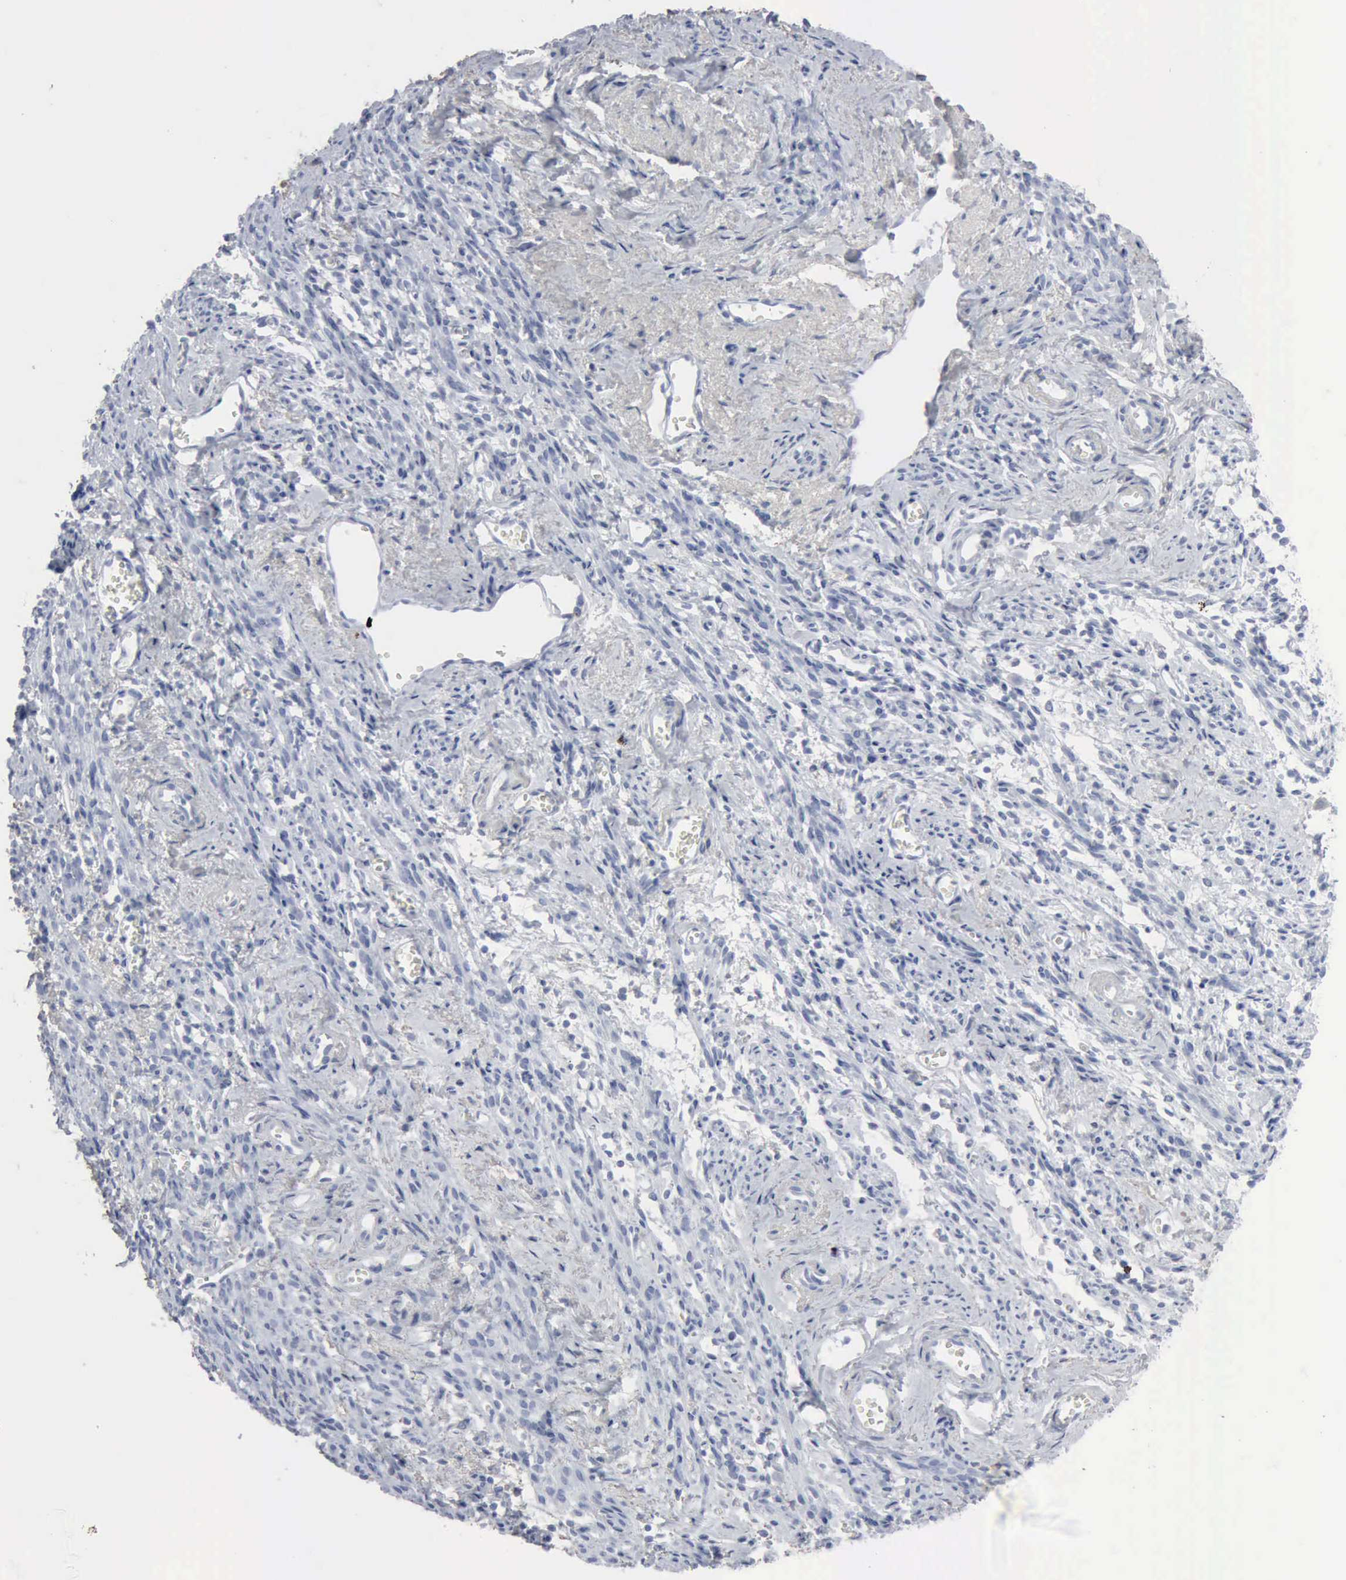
{"staining": {"intensity": "negative", "quantity": "none", "location": "none"}, "tissue": "endometrial cancer", "cell_type": "Tumor cells", "image_type": "cancer", "snomed": [{"axis": "morphology", "description": "Adenocarcinoma, NOS"}, {"axis": "topography", "description": "Endometrium"}], "caption": "An immunohistochemistry (IHC) histopathology image of adenocarcinoma (endometrial) is shown. There is no staining in tumor cells of adenocarcinoma (endometrial).", "gene": "GLA", "patient": {"sex": "female", "age": 75}}